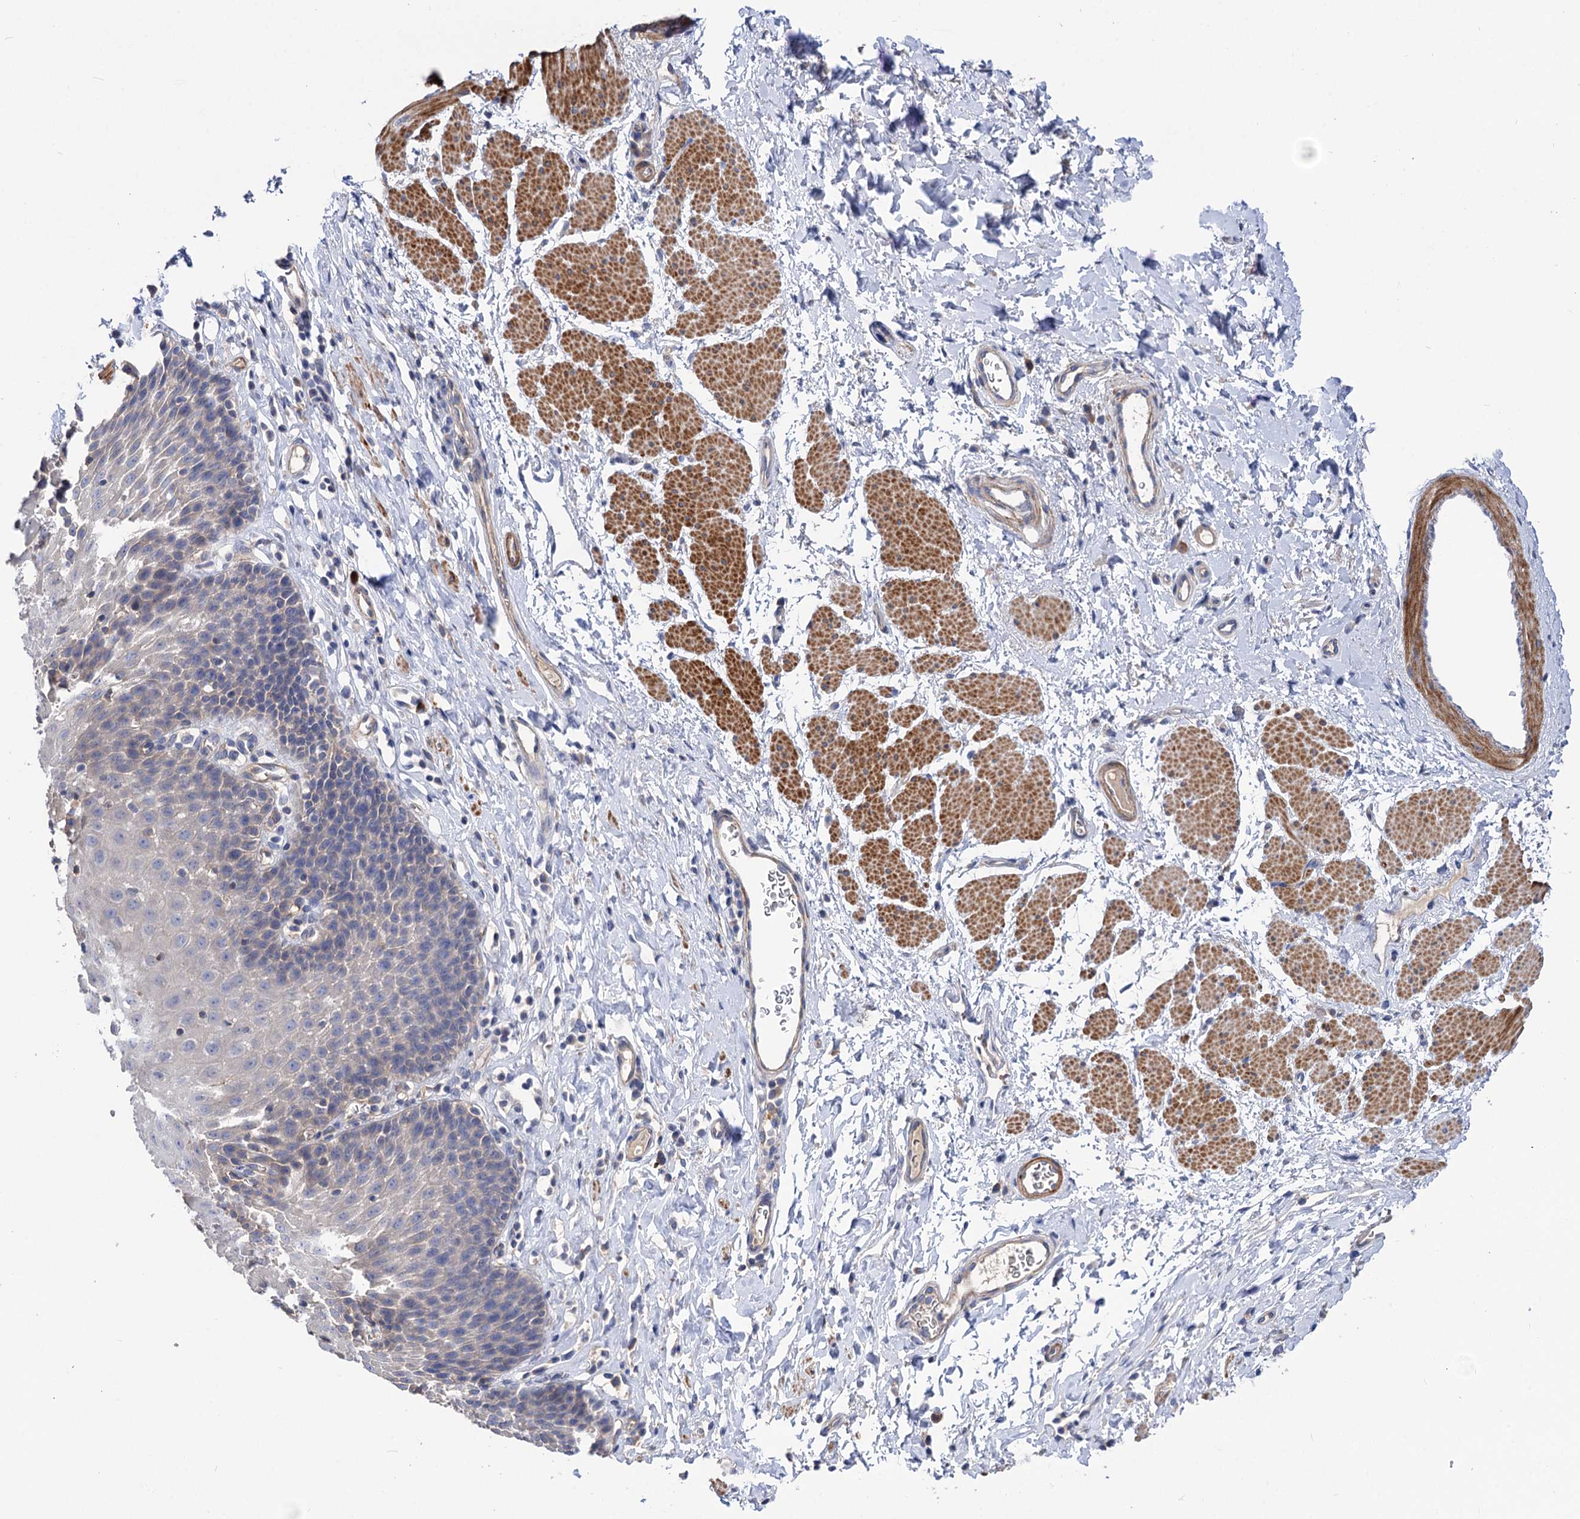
{"staining": {"intensity": "negative", "quantity": "none", "location": "none"}, "tissue": "esophagus", "cell_type": "Squamous epithelial cells", "image_type": "normal", "snomed": [{"axis": "morphology", "description": "Normal tissue, NOS"}, {"axis": "topography", "description": "Esophagus"}], "caption": "DAB (3,3'-diaminobenzidine) immunohistochemical staining of normal human esophagus exhibits no significant expression in squamous epithelial cells.", "gene": "NUDCD2", "patient": {"sex": "female", "age": 61}}